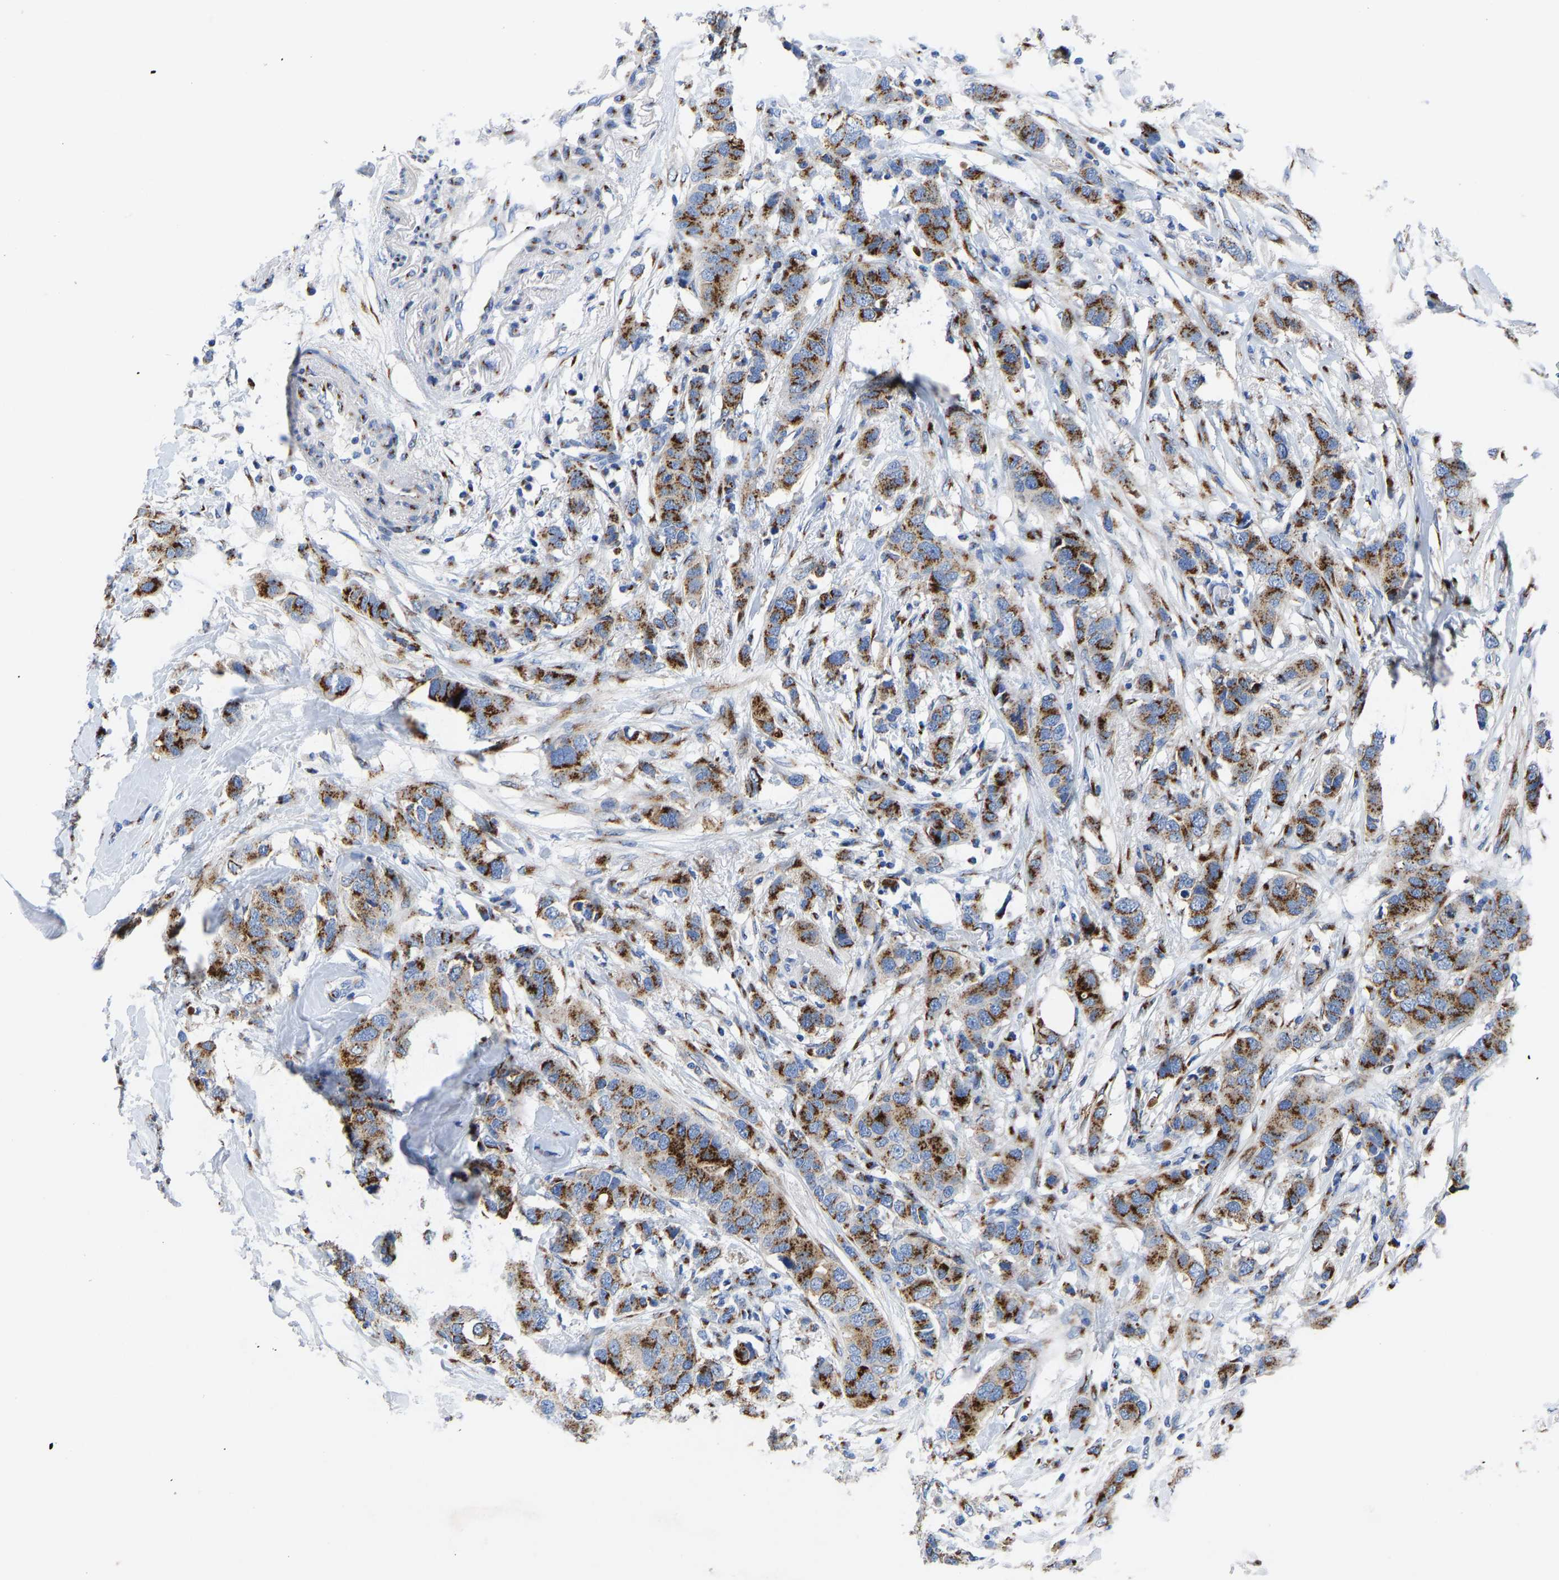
{"staining": {"intensity": "strong", "quantity": ">75%", "location": "cytoplasmic/membranous"}, "tissue": "breast cancer", "cell_type": "Tumor cells", "image_type": "cancer", "snomed": [{"axis": "morphology", "description": "Duct carcinoma"}, {"axis": "topography", "description": "Breast"}], "caption": "Breast cancer stained for a protein reveals strong cytoplasmic/membranous positivity in tumor cells. The staining was performed using DAB (3,3'-diaminobenzidine) to visualize the protein expression in brown, while the nuclei were stained in blue with hematoxylin (Magnification: 20x).", "gene": "TMEM87A", "patient": {"sex": "female", "age": 50}}